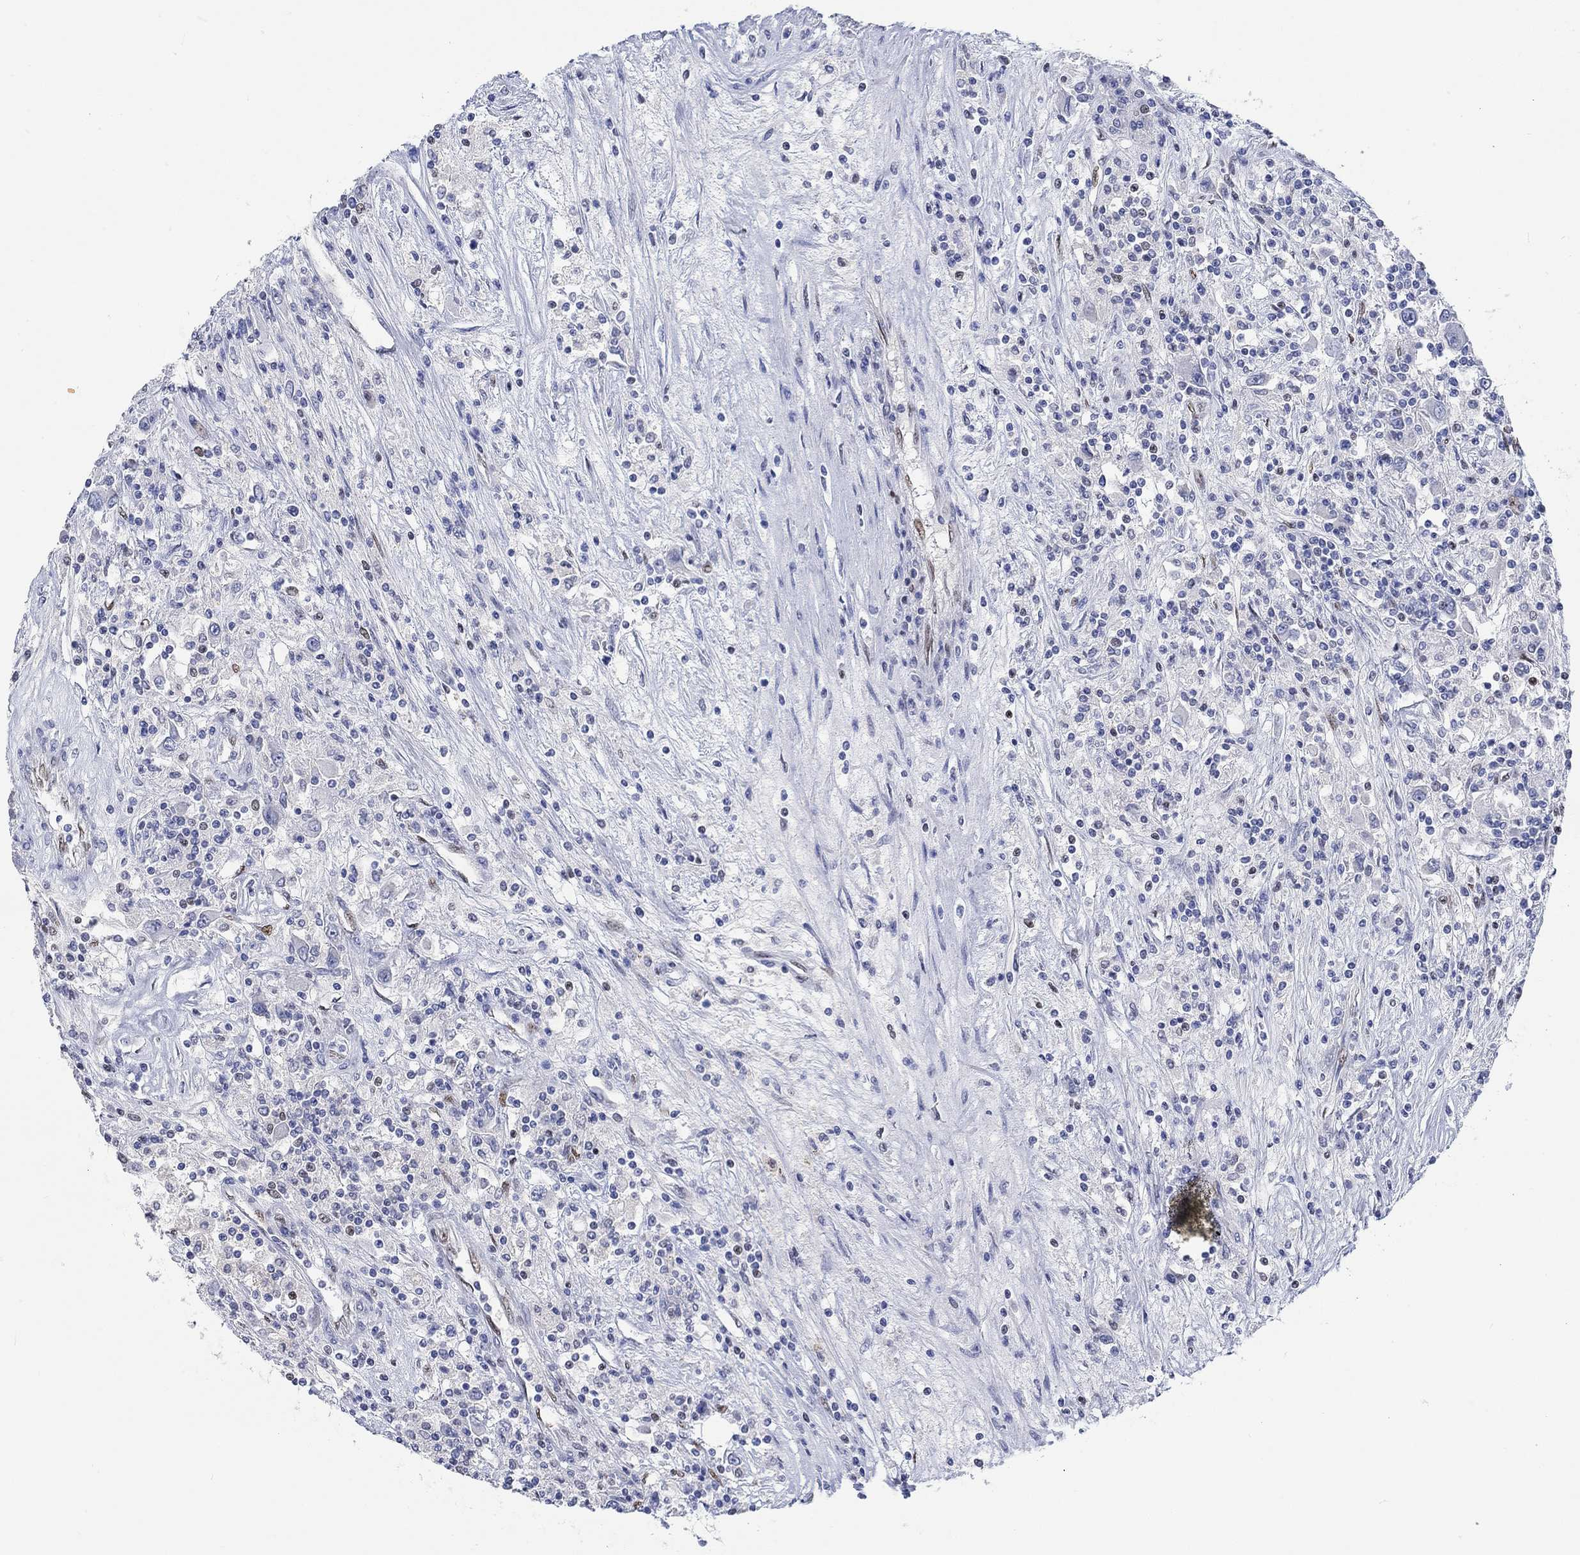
{"staining": {"intensity": "weak", "quantity": "<25%", "location": "nuclear"}, "tissue": "renal cancer", "cell_type": "Tumor cells", "image_type": "cancer", "snomed": [{"axis": "morphology", "description": "Adenocarcinoma, NOS"}, {"axis": "topography", "description": "Kidney"}], "caption": "Immunohistochemistry of renal cancer (adenocarcinoma) demonstrates no staining in tumor cells.", "gene": "DLK1", "patient": {"sex": "female", "age": 67}}